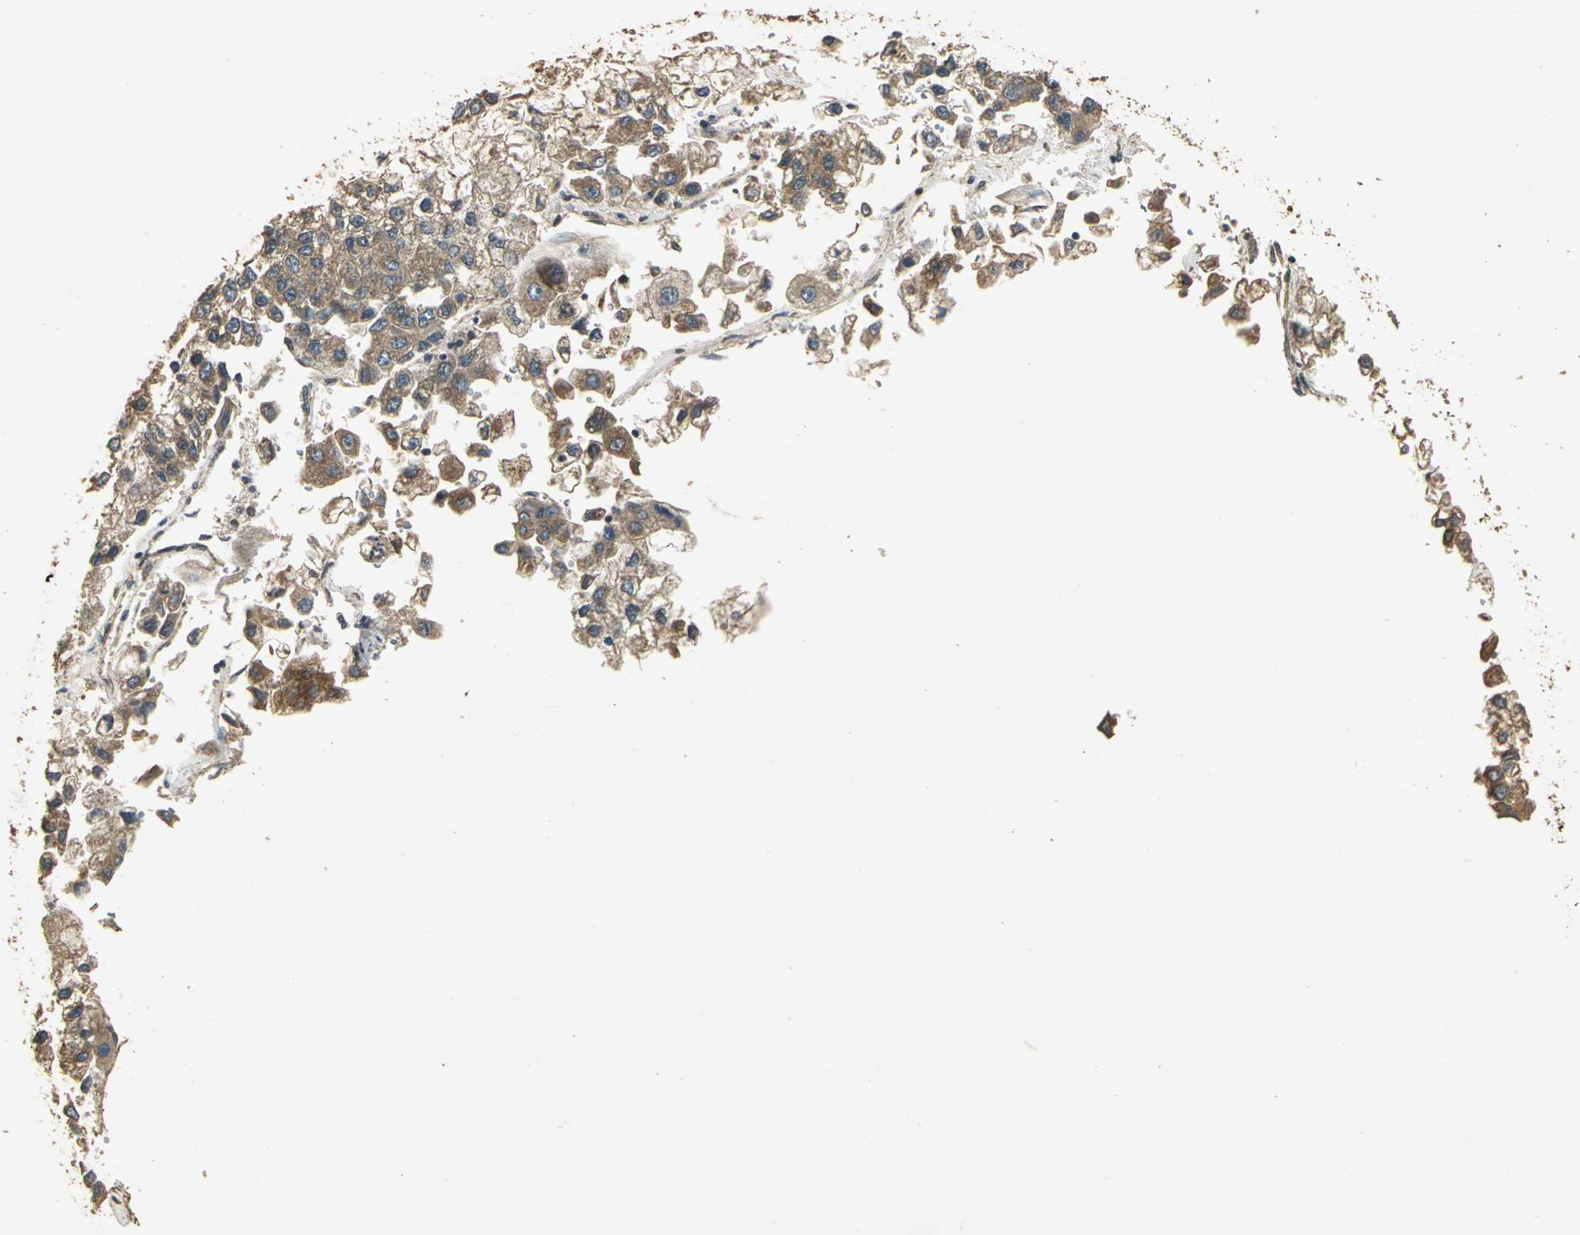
{"staining": {"intensity": "strong", "quantity": ">75%", "location": "cytoplasmic/membranous"}, "tissue": "liver cancer", "cell_type": "Tumor cells", "image_type": "cancer", "snomed": [{"axis": "morphology", "description": "Carcinoma, Hepatocellular, NOS"}, {"axis": "topography", "description": "Liver"}], "caption": "Protein expression analysis of human liver cancer (hepatocellular carcinoma) reveals strong cytoplasmic/membranous positivity in about >75% of tumor cells.", "gene": "KANK1", "patient": {"sex": "female", "age": 66}}